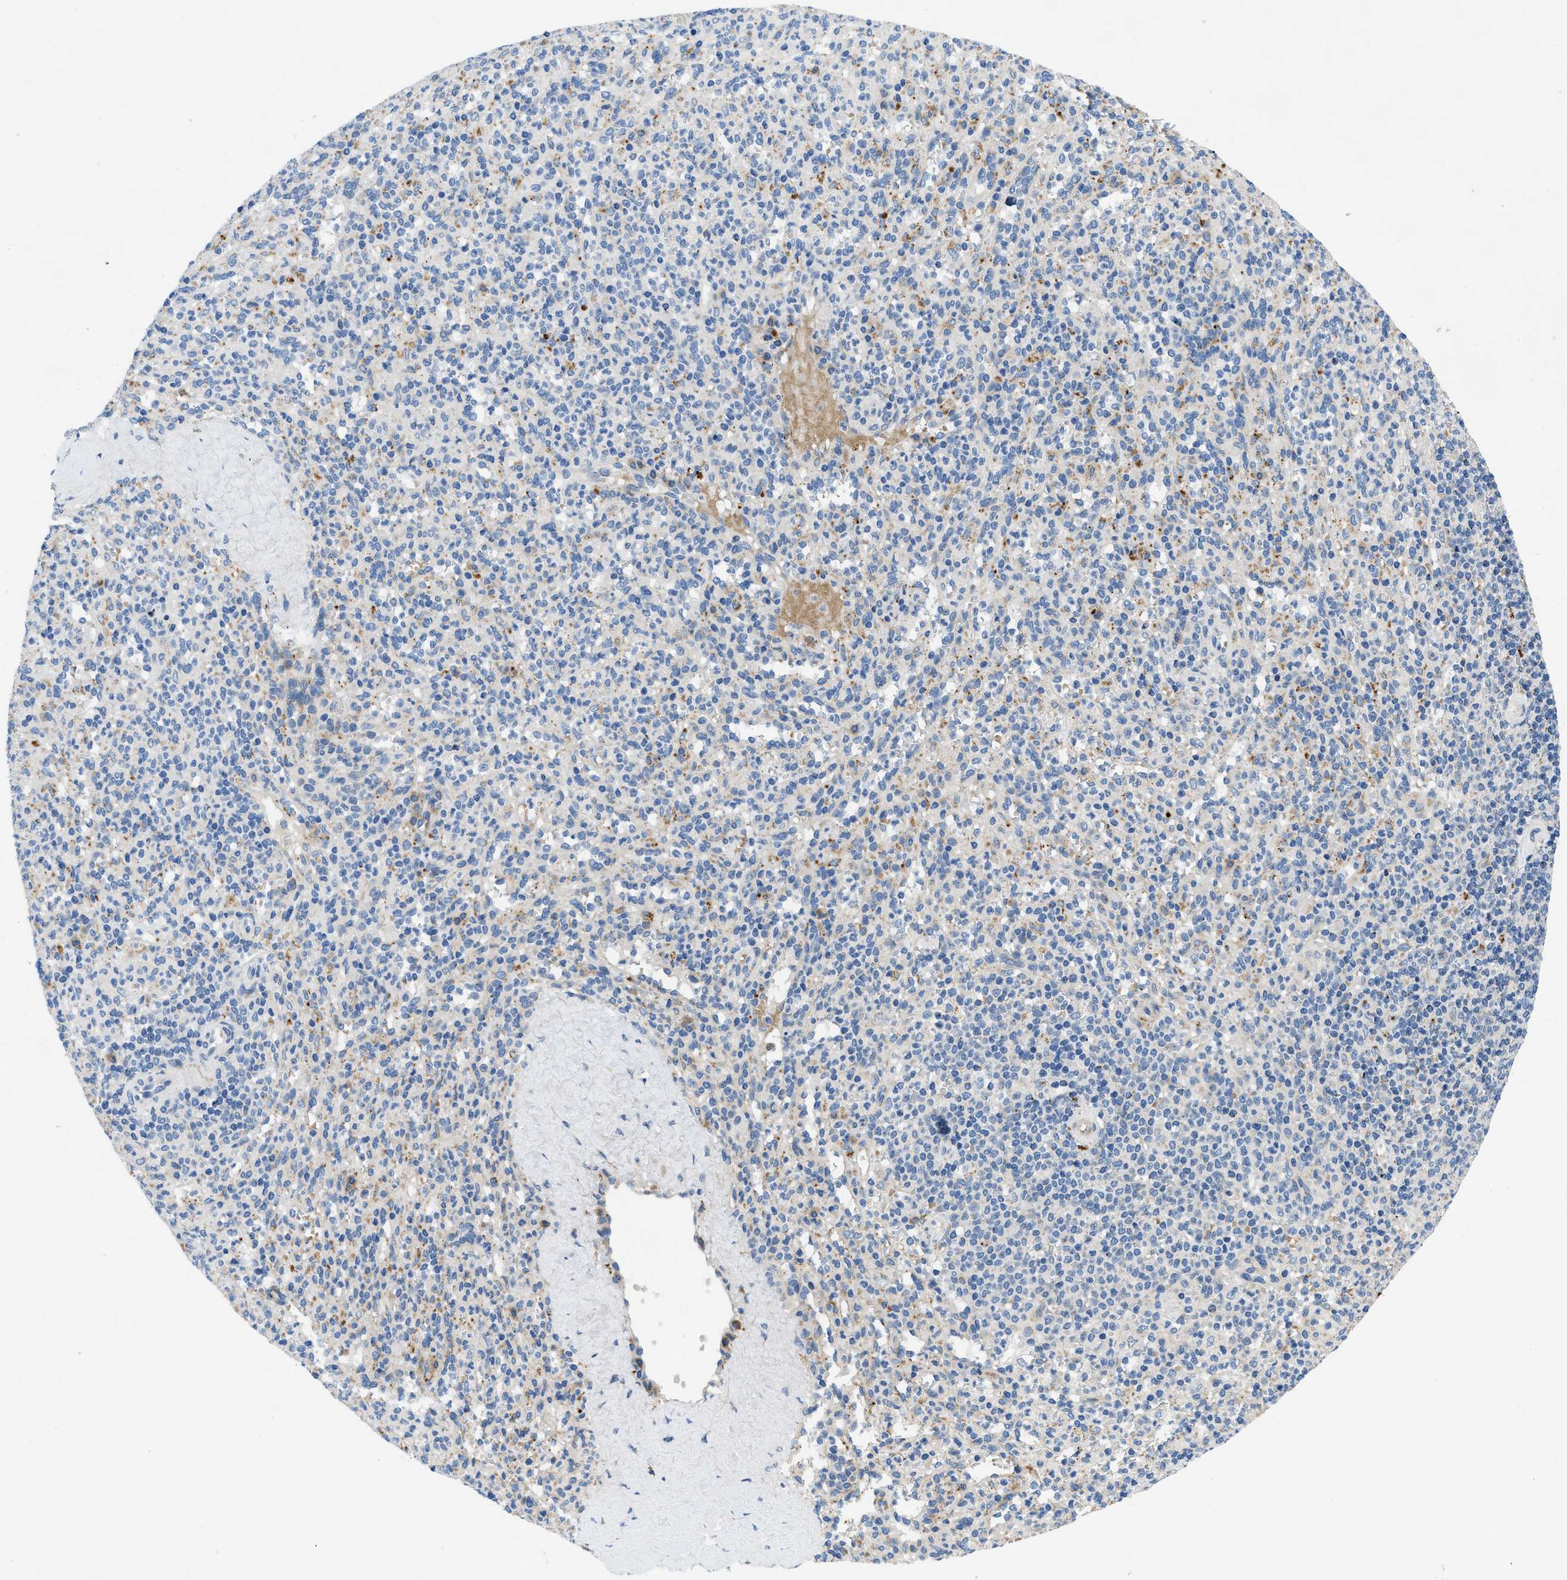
{"staining": {"intensity": "negative", "quantity": "none", "location": "none"}, "tissue": "spleen", "cell_type": "Cells in red pulp", "image_type": "normal", "snomed": [{"axis": "morphology", "description": "Normal tissue, NOS"}, {"axis": "topography", "description": "Spleen"}], "caption": "The IHC histopathology image has no significant expression in cells in red pulp of spleen.", "gene": "TMEM248", "patient": {"sex": "male", "age": 36}}